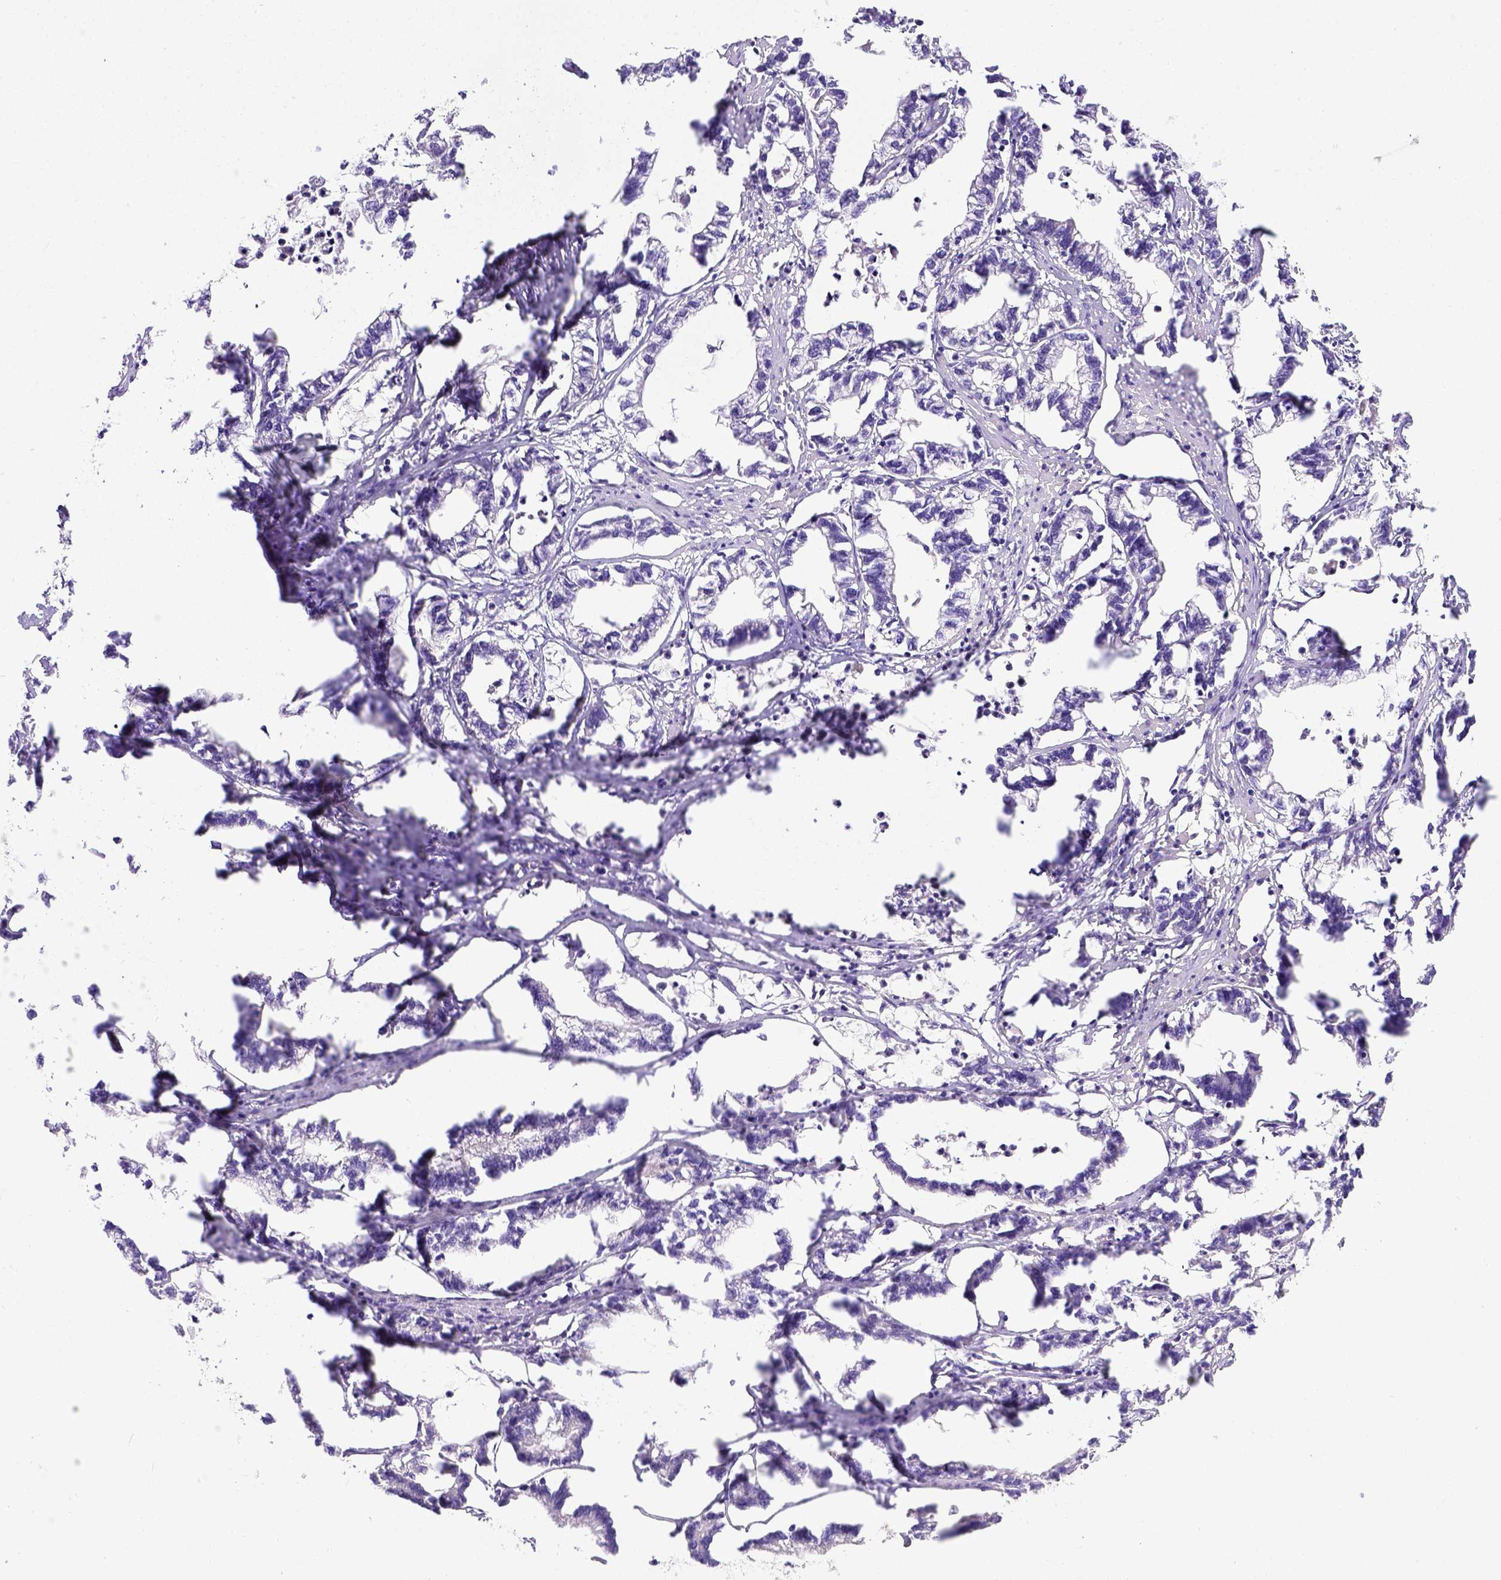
{"staining": {"intensity": "negative", "quantity": "none", "location": "none"}, "tissue": "stomach cancer", "cell_type": "Tumor cells", "image_type": "cancer", "snomed": [{"axis": "morphology", "description": "Adenocarcinoma, NOS"}, {"axis": "topography", "description": "Stomach"}], "caption": "Protein analysis of stomach adenocarcinoma shows no significant positivity in tumor cells.", "gene": "BTN1A1", "patient": {"sex": "male", "age": 83}}